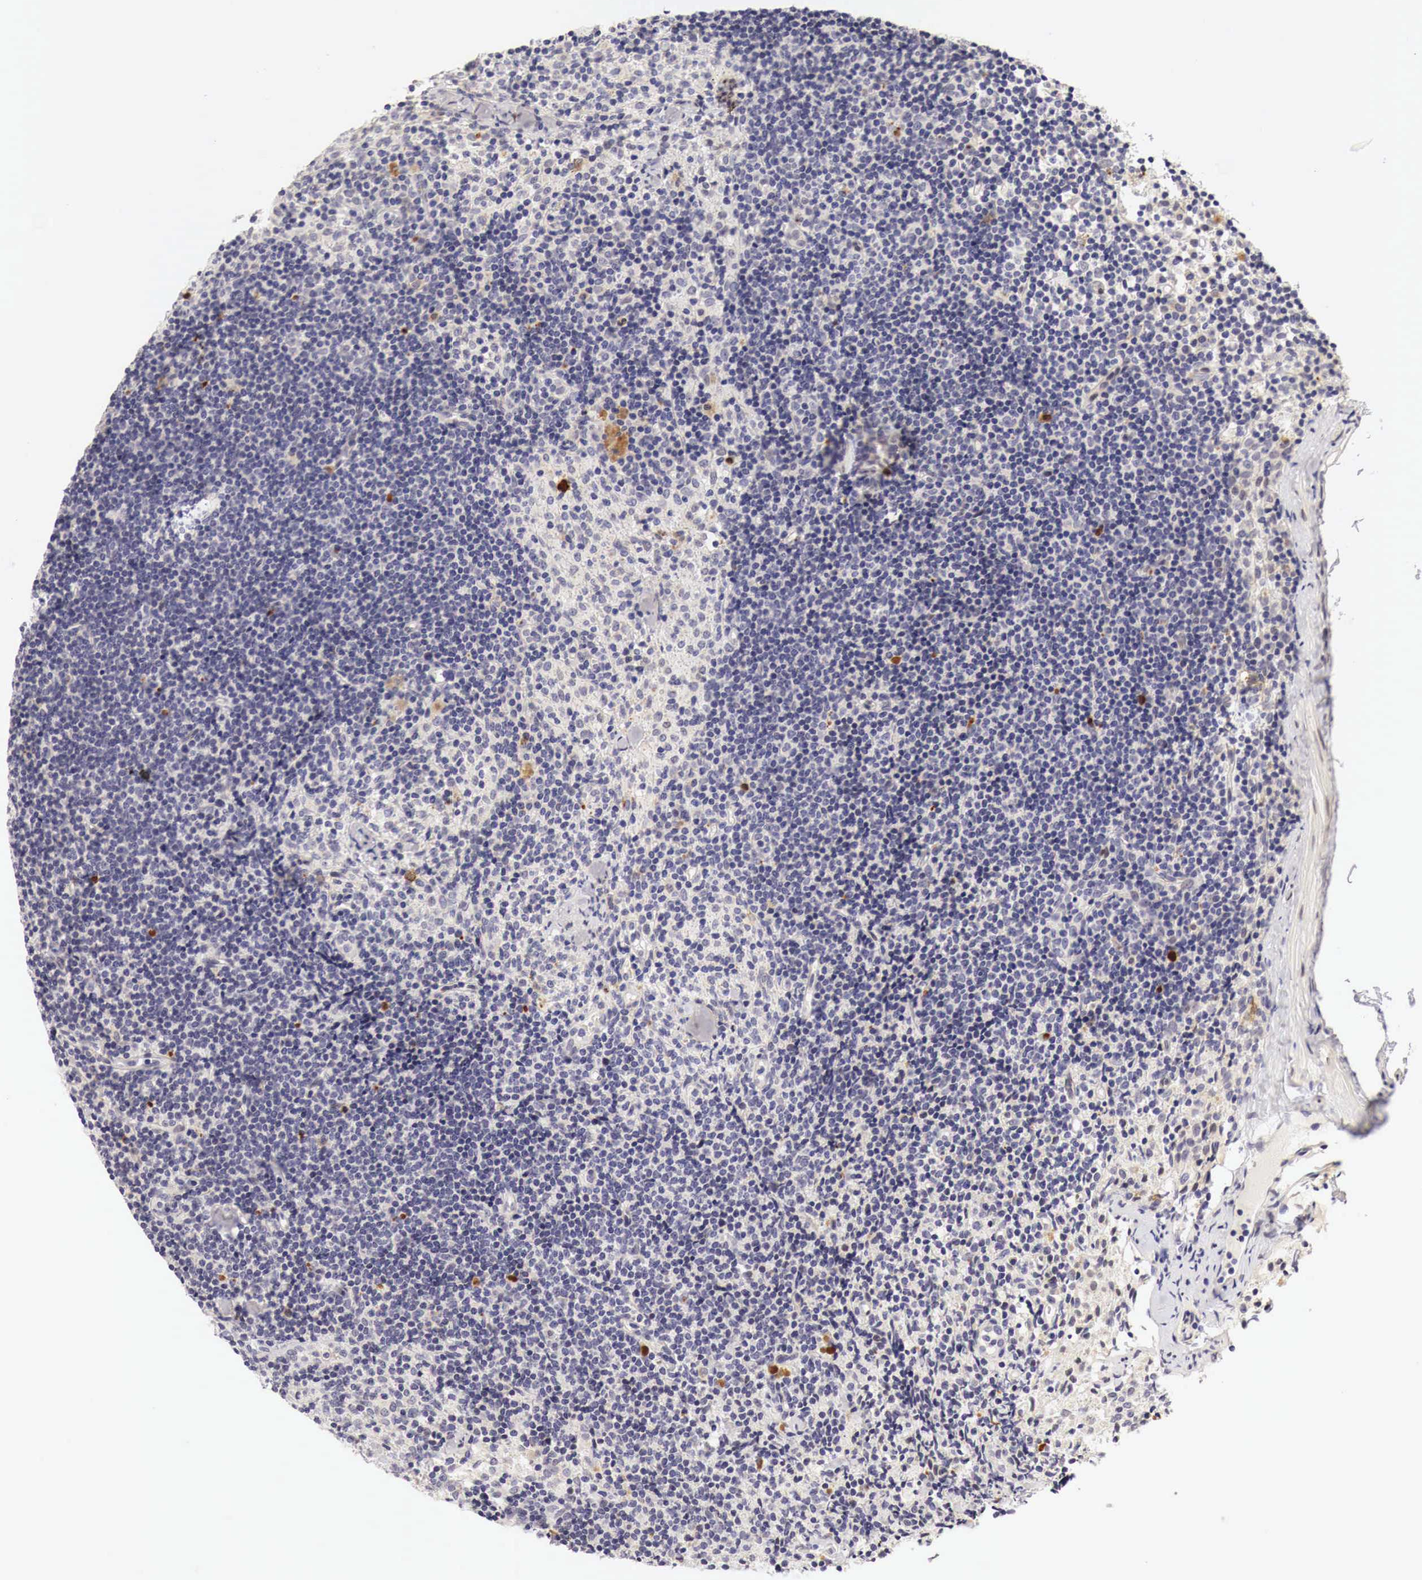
{"staining": {"intensity": "strong", "quantity": "<25%", "location": "cytoplasmic/membranous"}, "tissue": "lymph node", "cell_type": "Germinal center cells", "image_type": "normal", "snomed": [{"axis": "morphology", "description": "Normal tissue, NOS"}, {"axis": "topography", "description": "Lymph node"}], "caption": "Lymph node stained with DAB IHC reveals medium levels of strong cytoplasmic/membranous staining in about <25% of germinal center cells. Nuclei are stained in blue.", "gene": "CASP3", "patient": {"sex": "female", "age": 35}}